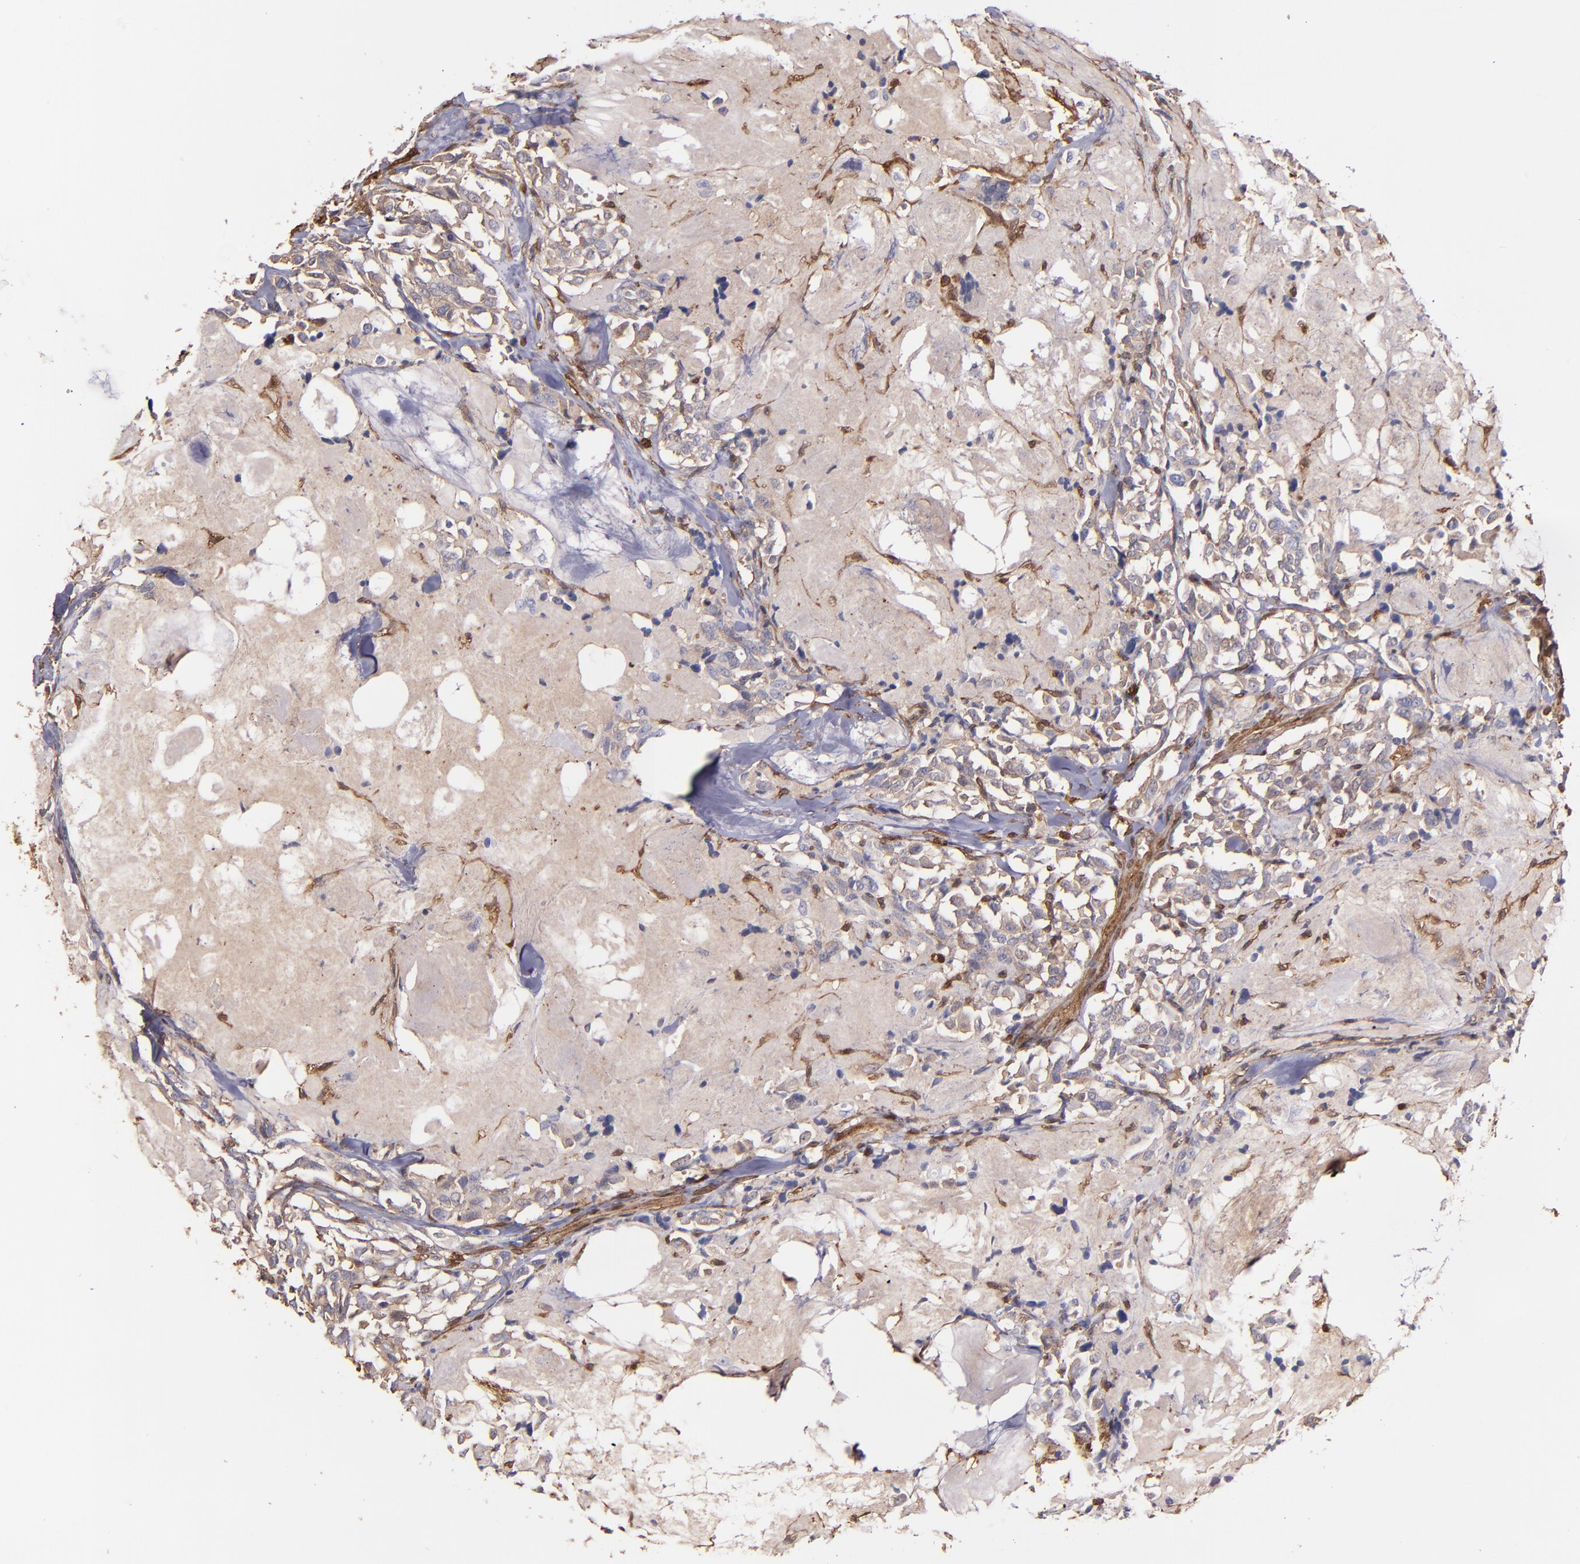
{"staining": {"intensity": "moderate", "quantity": ">75%", "location": "cytoplasmic/membranous"}, "tissue": "thyroid cancer", "cell_type": "Tumor cells", "image_type": "cancer", "snomed": [{"axis": "morphology", "description": "Carcinoma, NOS"}, {"axis": "morphology", "description": "Carcinoid, malignant, NOS"}, {"axis": "topography", "description": "Thyroid gland"}], "caption": "Brown immunohistochemical staining in thyroid cancer displays moderate cytoplasmic/membranous positivity in about >75% of tumor cells.", "gene": "VCL", "patient": {"sex": "male", "age": 33}}